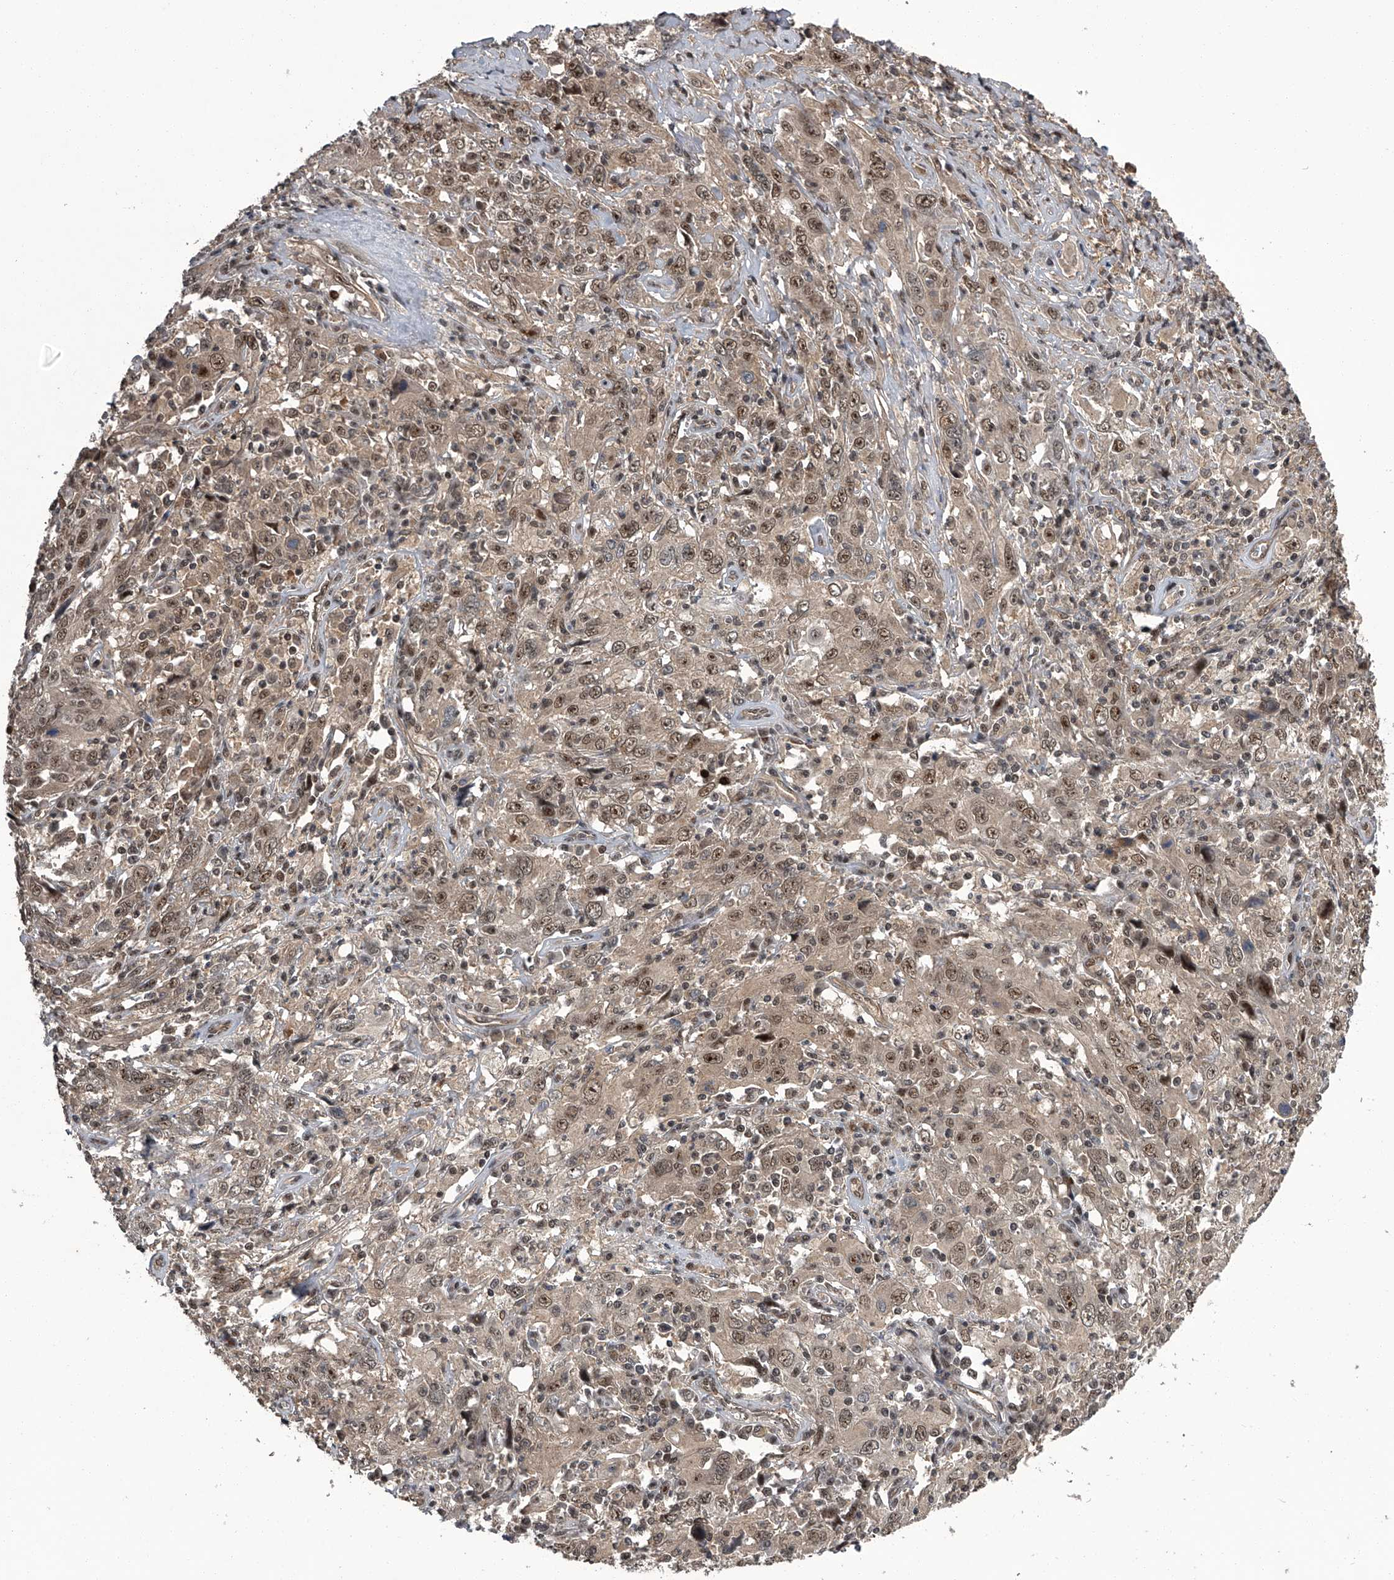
{"staining": {"intensity": "moderate", "quantity": ">75%", "location": "nuclear"}, "tissue": "cervical cancer", "cell_type": "Tumor cells", "image_type": "cancer", "snomed": [{"axis": "morphology", "description": "Squamous cell carcinoma, NOS"}, {"axis": "topography", "description": "Cervix"}], "caption": "Immunohistochemical staining of human squamous cell carcinoma (cervical) exhibits medium levels of moderate nuclear positivity in approximately >75% of tumor cells.", "gene": "SLC12A8", "patient": {"sex": "female", "age": 46}}